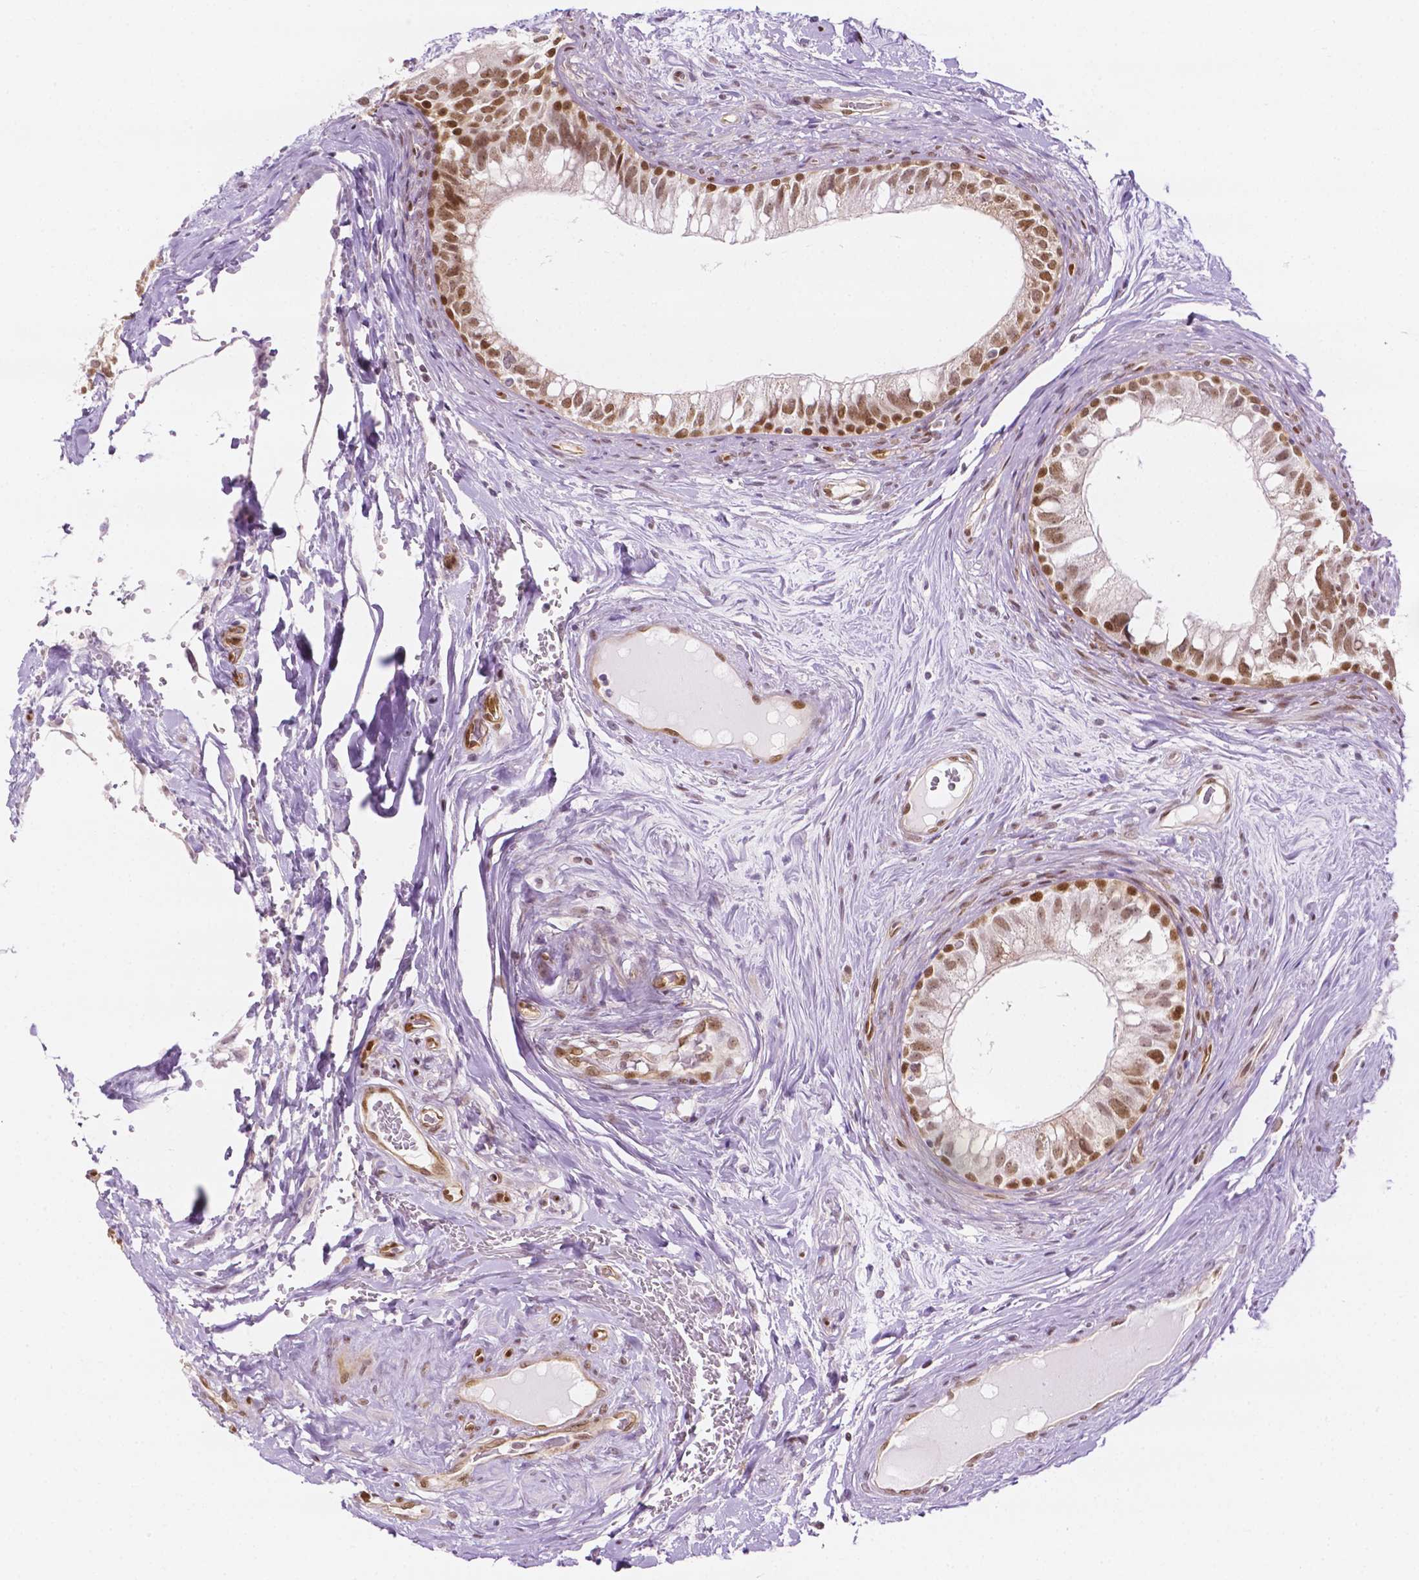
{"staining": {"intensity": "moderate", "quantity": ">75%", "location": "nuclear"}, "tissue": "epididymis", "cell_type": "Glandular cells", "image_type": "normal", "snomed": [{"axis": "morphology", "description": "Normal tissue, NOS"}, {"axis": "topography", "description": "Epididymis"}], "caption": "Protein staining shows moderate nuclear staining in approximately >75% of glandular cells in benign epididymis.", "gene": "ERF", "patient": {"sex": "male", "age": 59}}